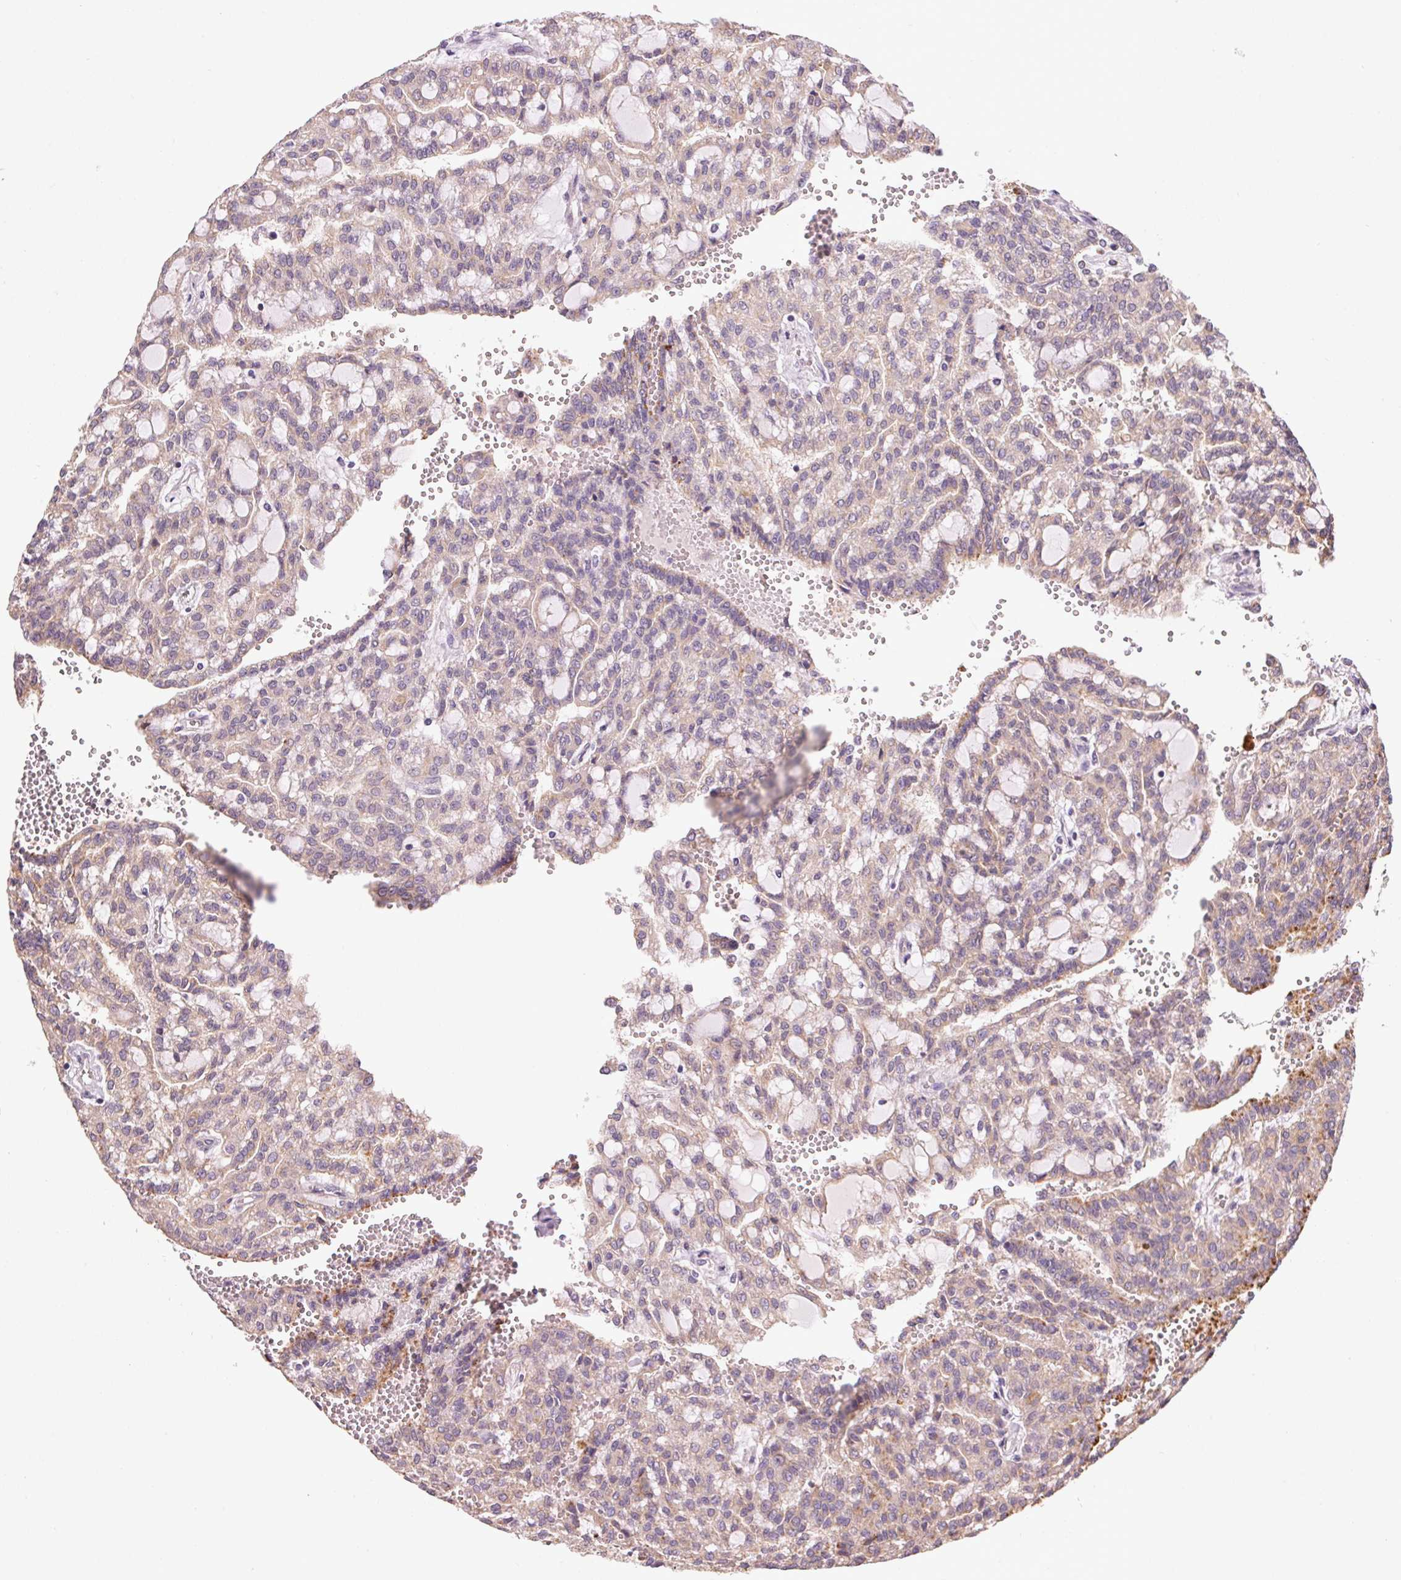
{"staining": {"intensity": "weak", "quantity": ">75%", "location": "cytoplasmic/membranous"}, "tissue": "renal cancer", "cell_type": "Tumor cells", "image_type": "cancer", "snomed": [{"axis": "morphology", "description": "Adenocarcinoma, NOS"}, {"axis": "topography", "description": "Kidney"}], "caption": "A photomicrograph of human adenocarcinoma (renal) stained for a protein reveals weak cytoplasmic/membranous brown staining in tumor cells.", "gene": "ADH5", "patient": {"sex": "male", "age": 63}}